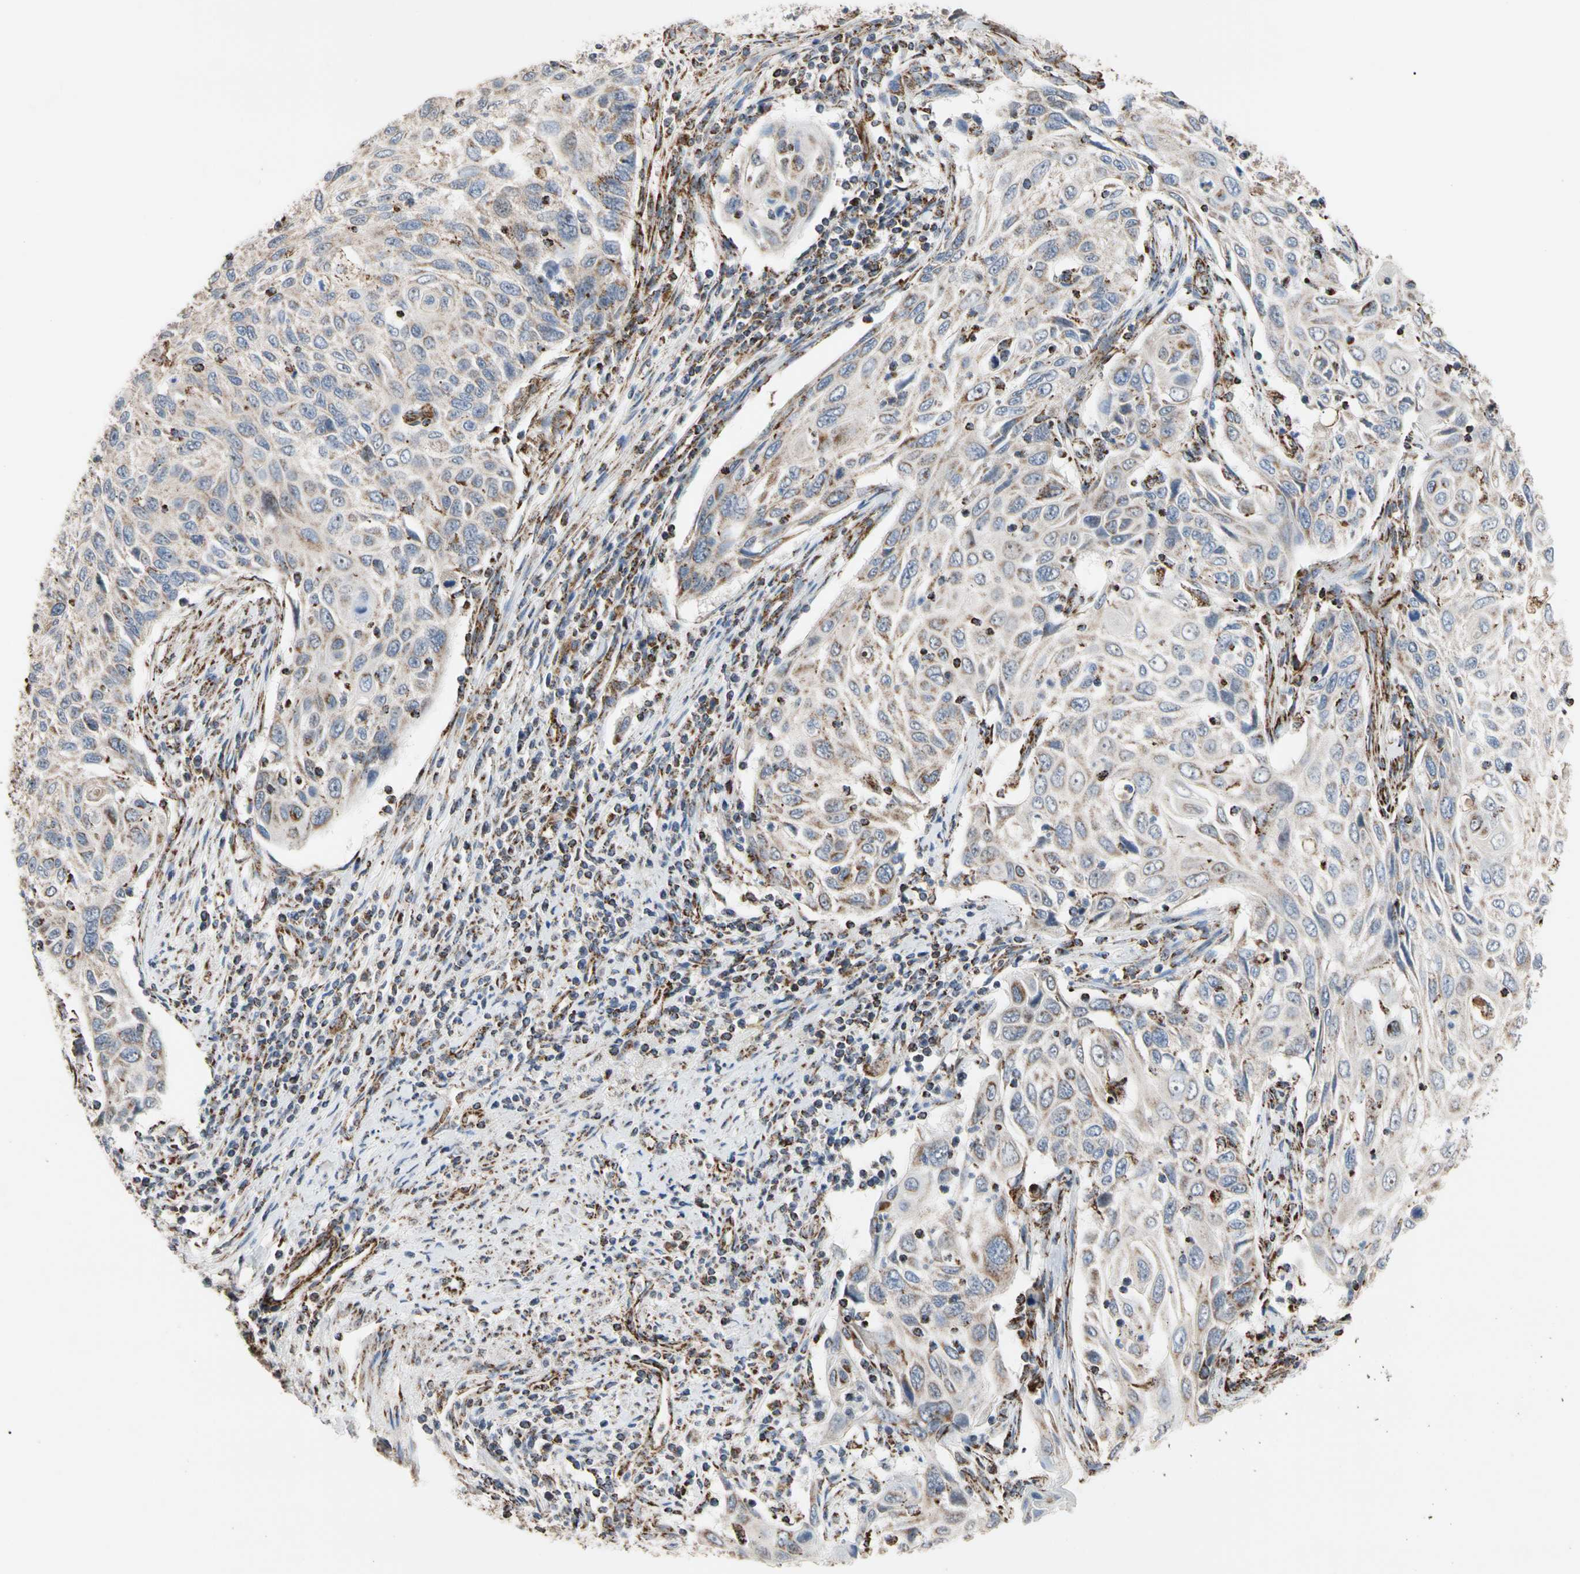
{"staining": {"intensity": "moderate", "quantity": ">75%", "location": "cytoplasmic/membranous"}, "tissue": "cervical cancer", "cell_type": "Tumor cells", "image_type": "cancer", "snomed": [{"axis": "morphology", "description": "Squamous cell carcinoma, NOS"}, {"axis": "topography", "description": "Cervix"}], "caption": "Immunohistochemical staining of cervical cancer (squamous cell carcinoma) shows medium levels of moderate cytoplasmic/membranous positivity in about >75% of tumor cells. The staining is performed using DAB (3,3'-diaminobenzidine) brown chromogen to label protein expression. The nuclei are counter-stained blue using hematoxylin.", "gene": "FAM110B", "patient": {"sex": "female", "age": 70}}